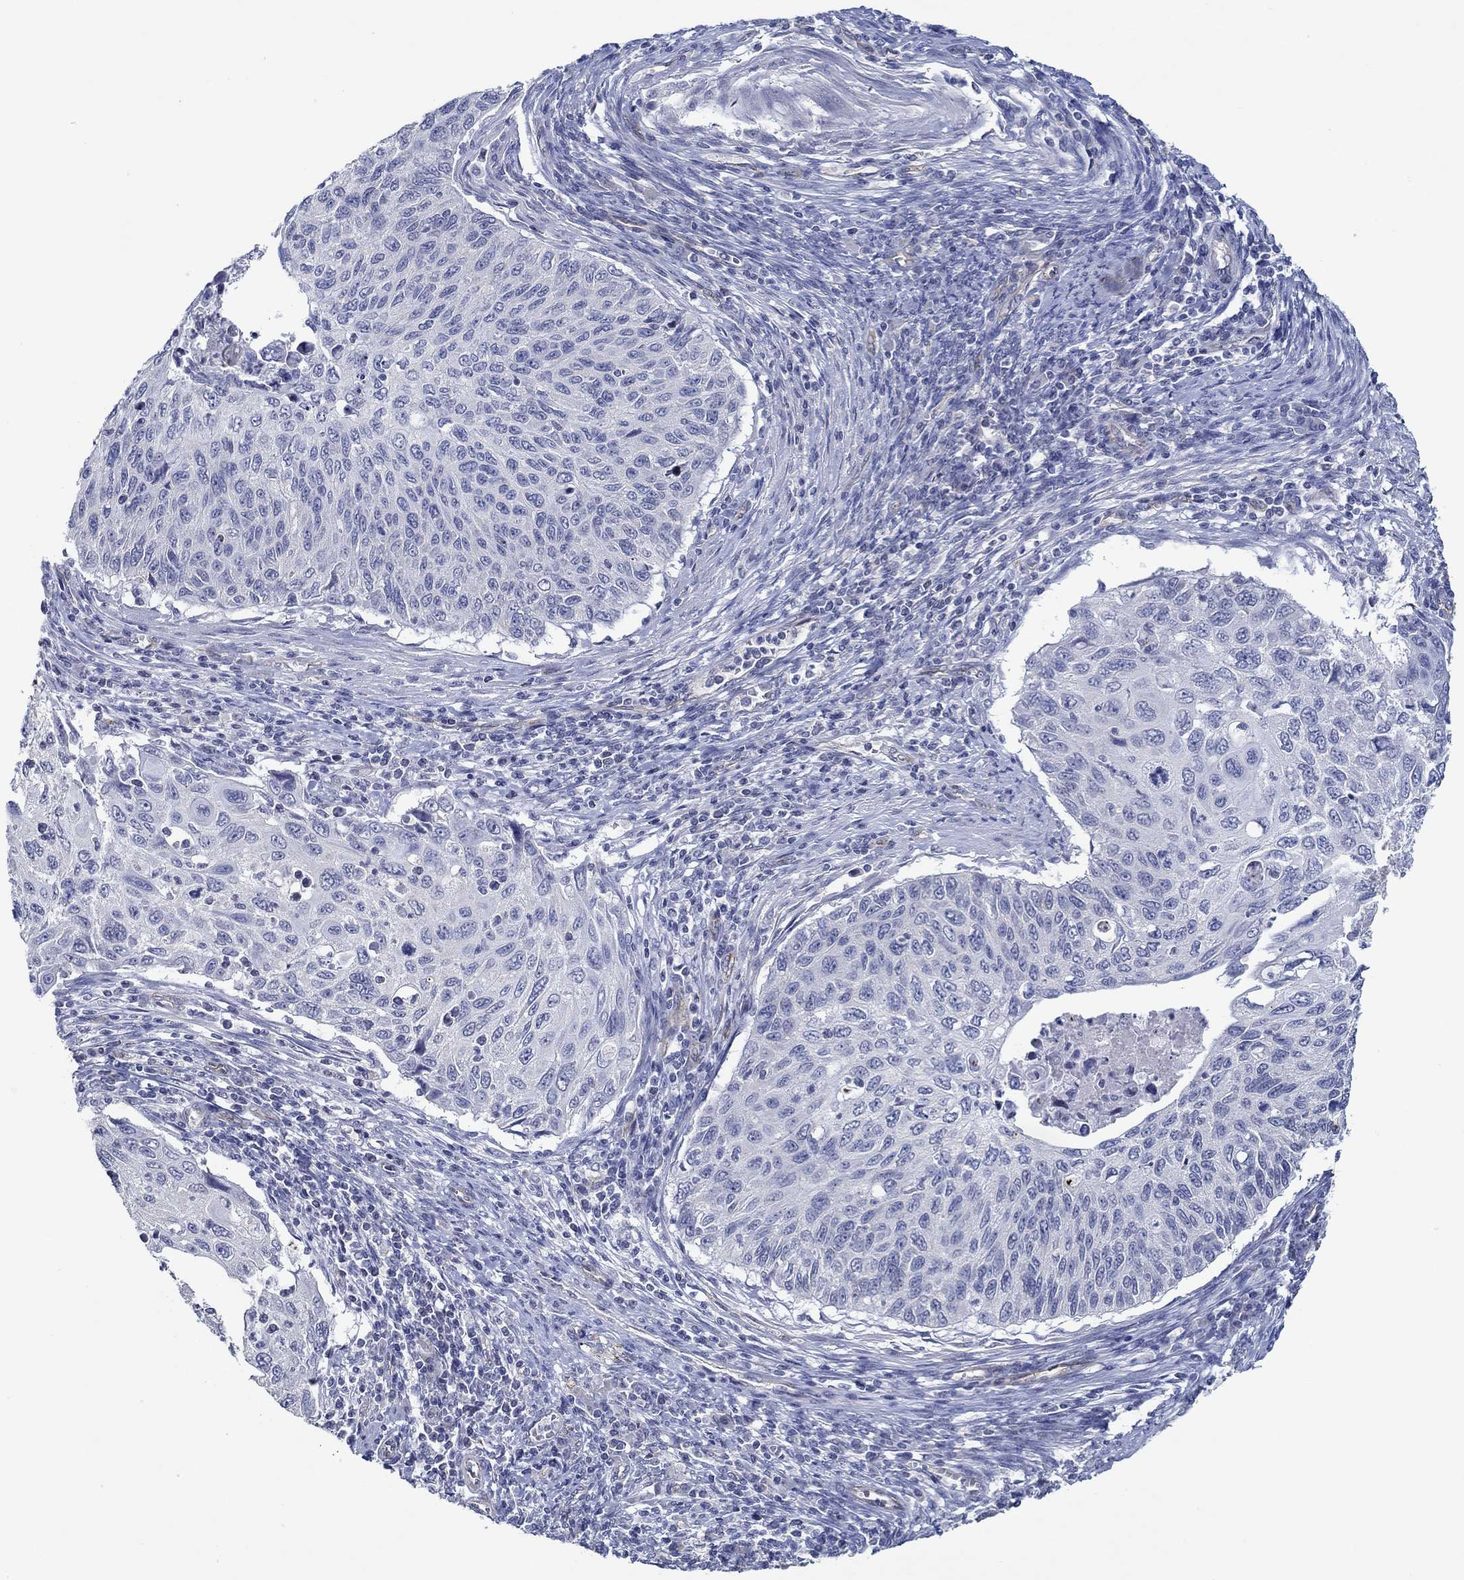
{"staining": {"intensity": "negative", "quantity": "none", "location": "none"}, "tissue": "cervical cancer", "cell_type": "Tumor cells", "image_type": "cancer", "snomed": [{"axis": "morphology", "description": "Squamous cell carcinoma, NOS"}, {"axis": "topography", "description": "Cervix"}], "caption": "An image of human cervical squamous cell carcinoma is negative for staining in tumor cells.", "gene": "GJA5", "patient": {"sex": "female", "age": 70}}